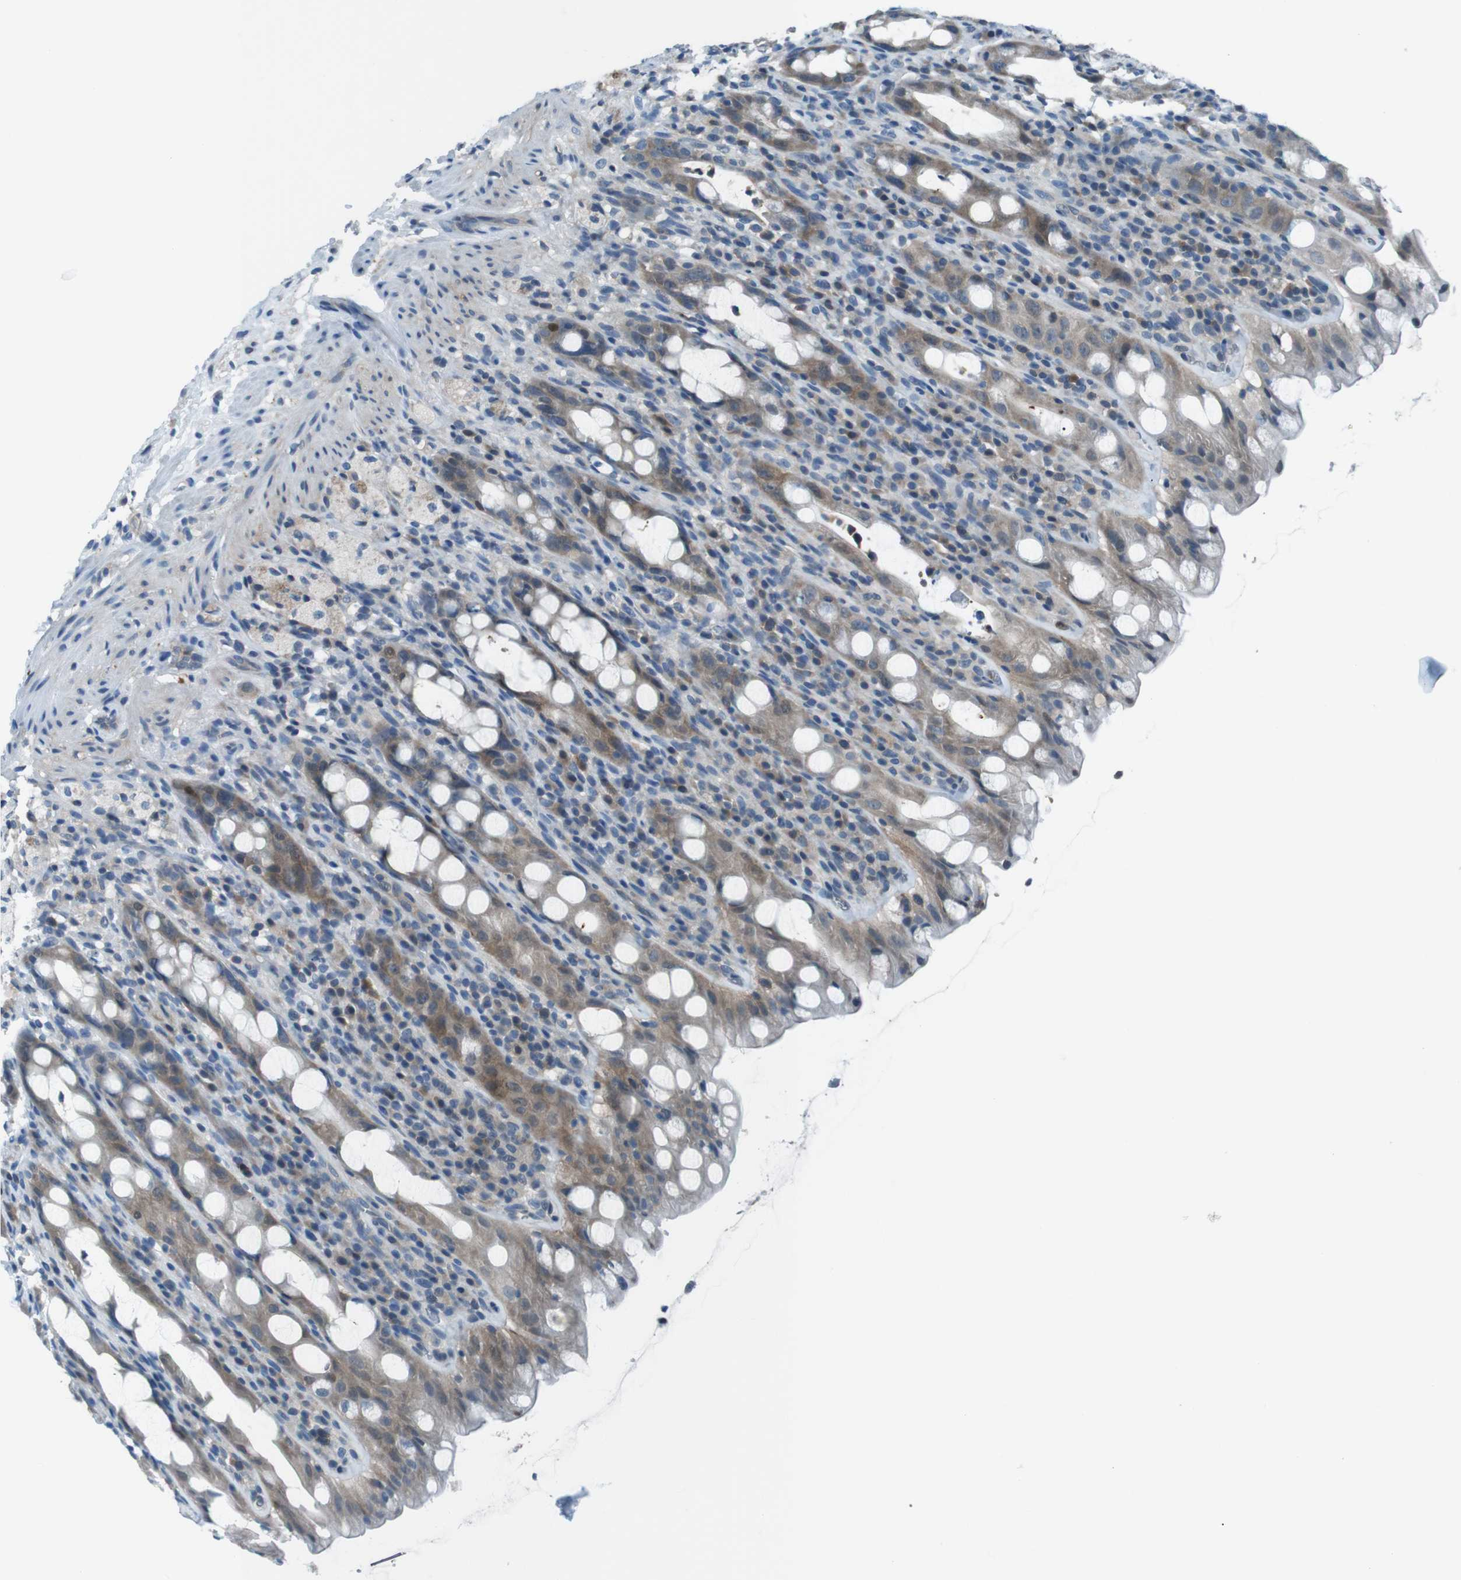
{"staining": {"intensity": "moderate", "quantity": "25%-75%", "location": "cytoplasmic/membranous"}, "tissue": "rectum", "cell_type": "Glandular cells", "image_type": "normal", "snomed": [{"axis": "morphology", "description": "Normal tissue, NOS"}, {"axis": "topography", "description": "Rectum"}], "caption": "Immunohistochemistry (DAB (3,3'-diaminobenzidine)) staining of normal human rectum reveals moderate cytoplasmic/membranous protein staining in approximately 25%-75% of glandular cells. (DAB (3,3'-diaminobenzidine) IHC, brown staining for protein, blue staining for nuclei).", "gene": "NANOS2", "patient": {"sex": "male", "age": 44}}